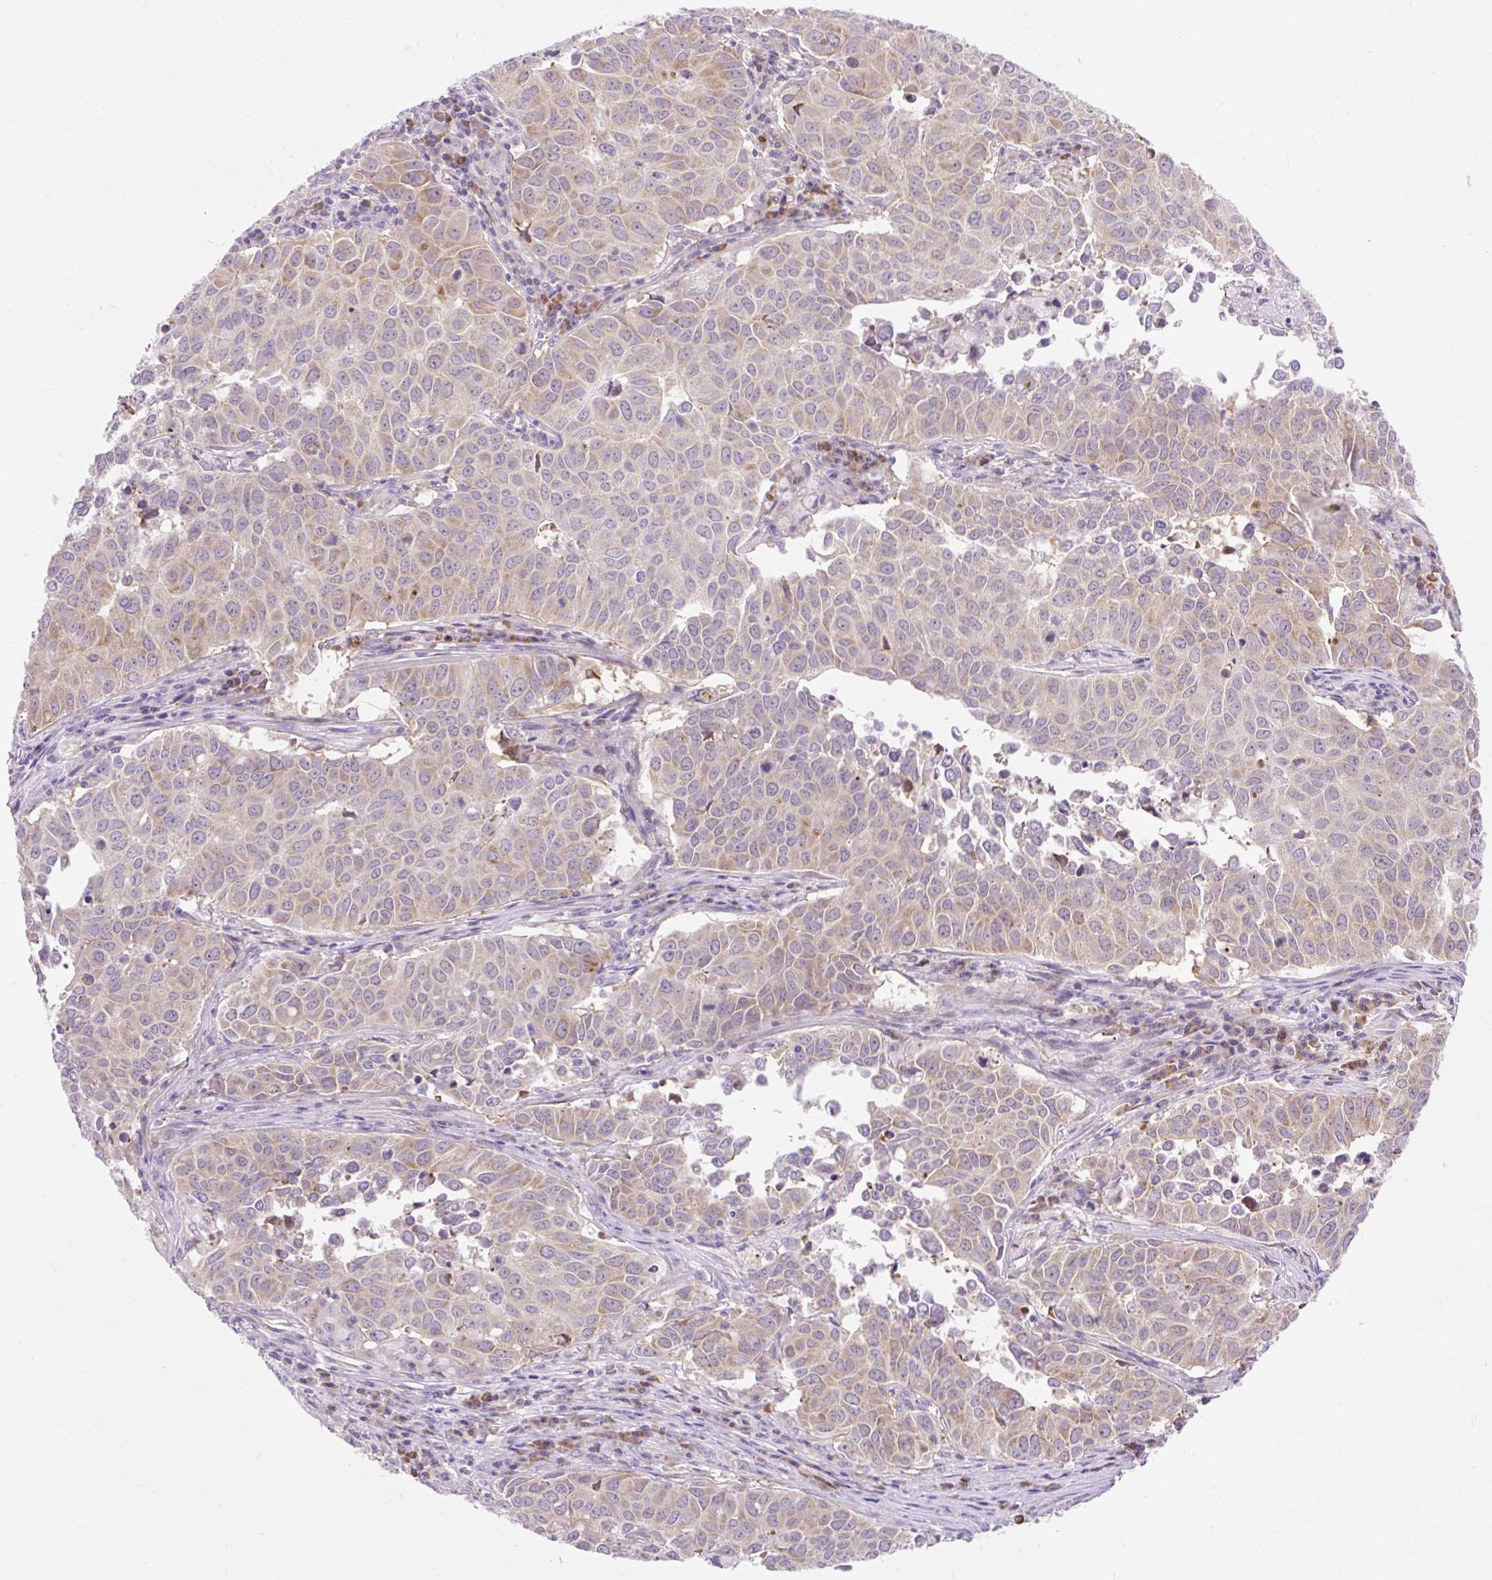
{"staining": {"intensity": "weak", "quantity": "25%-75%", "location": "cytoplasmic/membranous"}, "tissue": "lung cancer", "cell_type": "Tumor cells", "image_type": "cancer", "snomed": [{"axis": "morphology", "description": "Adenocarcinoma, NOS"}, {"axis": "topography", "description": "Lung"}], "caption": "Lung cancer (adenocarcinoma) stained with a protein marker shows weak staining in tumor cells.", "gene": "GPR45", "patient": {"sex": "female", "age": 50}}